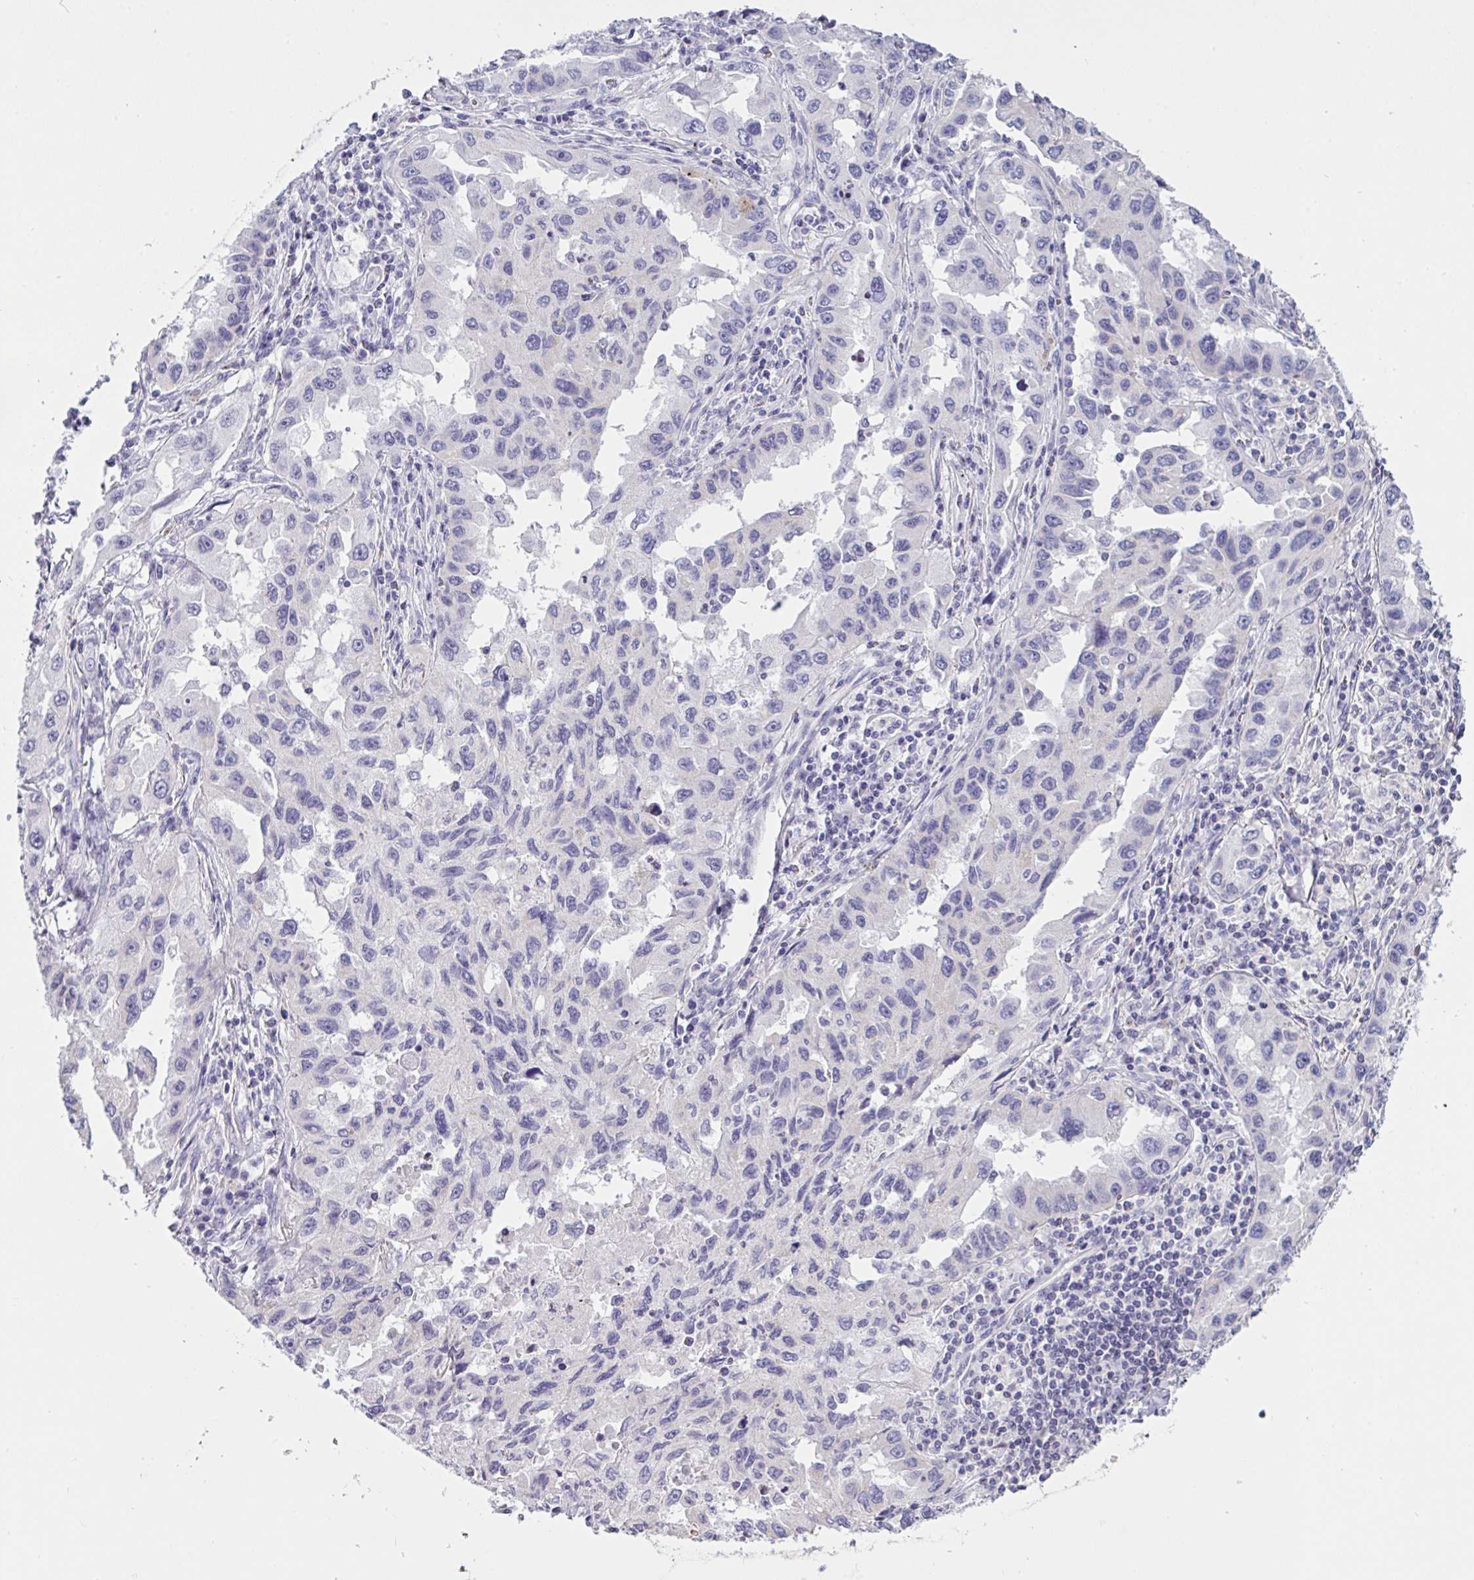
{"staining": {"intensity": "negative", "quantity": "none", "location": "none"}, "tissue": "lung cancer", "cell_type": "Tumor cells", "image_type": "cancer", "snomed": [{"axis": "morphology", "description": "Adenocarcinoma, NOS"}, {"axis": "topography", "description": "Lung"}], "caption": "This is an immunohistochemistry image of human lung adenocarcinoma. There is no expression in tumor cells.", "gene": "GSDMB", "patient": {"sex": "female", "age": 73}}